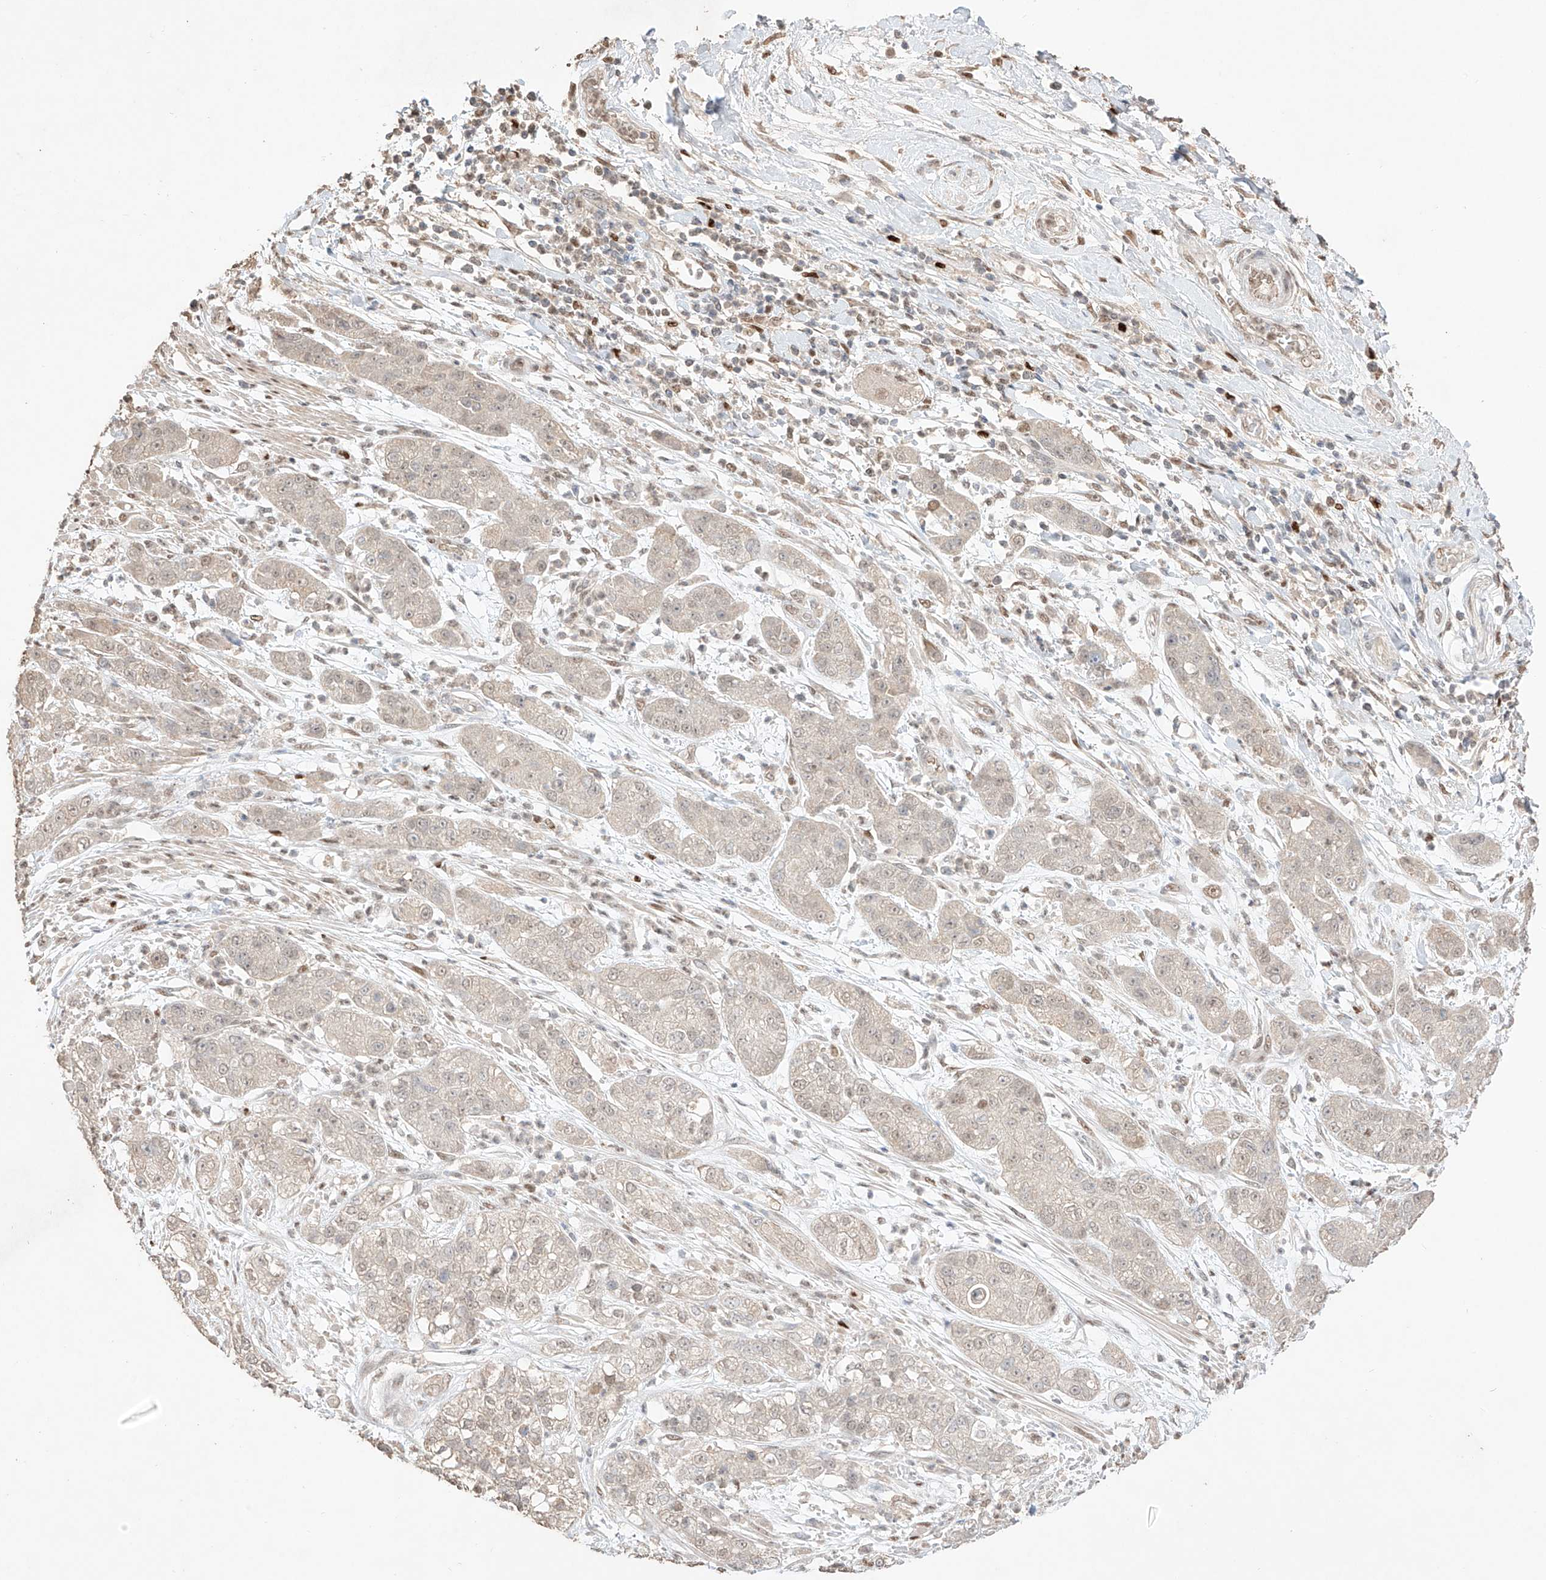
{"staining": {"intensity": "weak", "quantity": "<25%", "location": "nuclear"}, "tissue": "pancreatic cancer", "cell_type": "Tumor cells", "image_type": "cancer", "snomed": [{"axis": "morphology", "description": "Adenocarcinoma, NOS"}, {"axis": "topography", "description": "Pancreas"}], "caption": "Pancreatic adenocarcinoma was stained to show a protein in brown. There is no significant expression in tumor cells.", "gene": "APIP", "patient": {"sex": "female", "age": 78}}